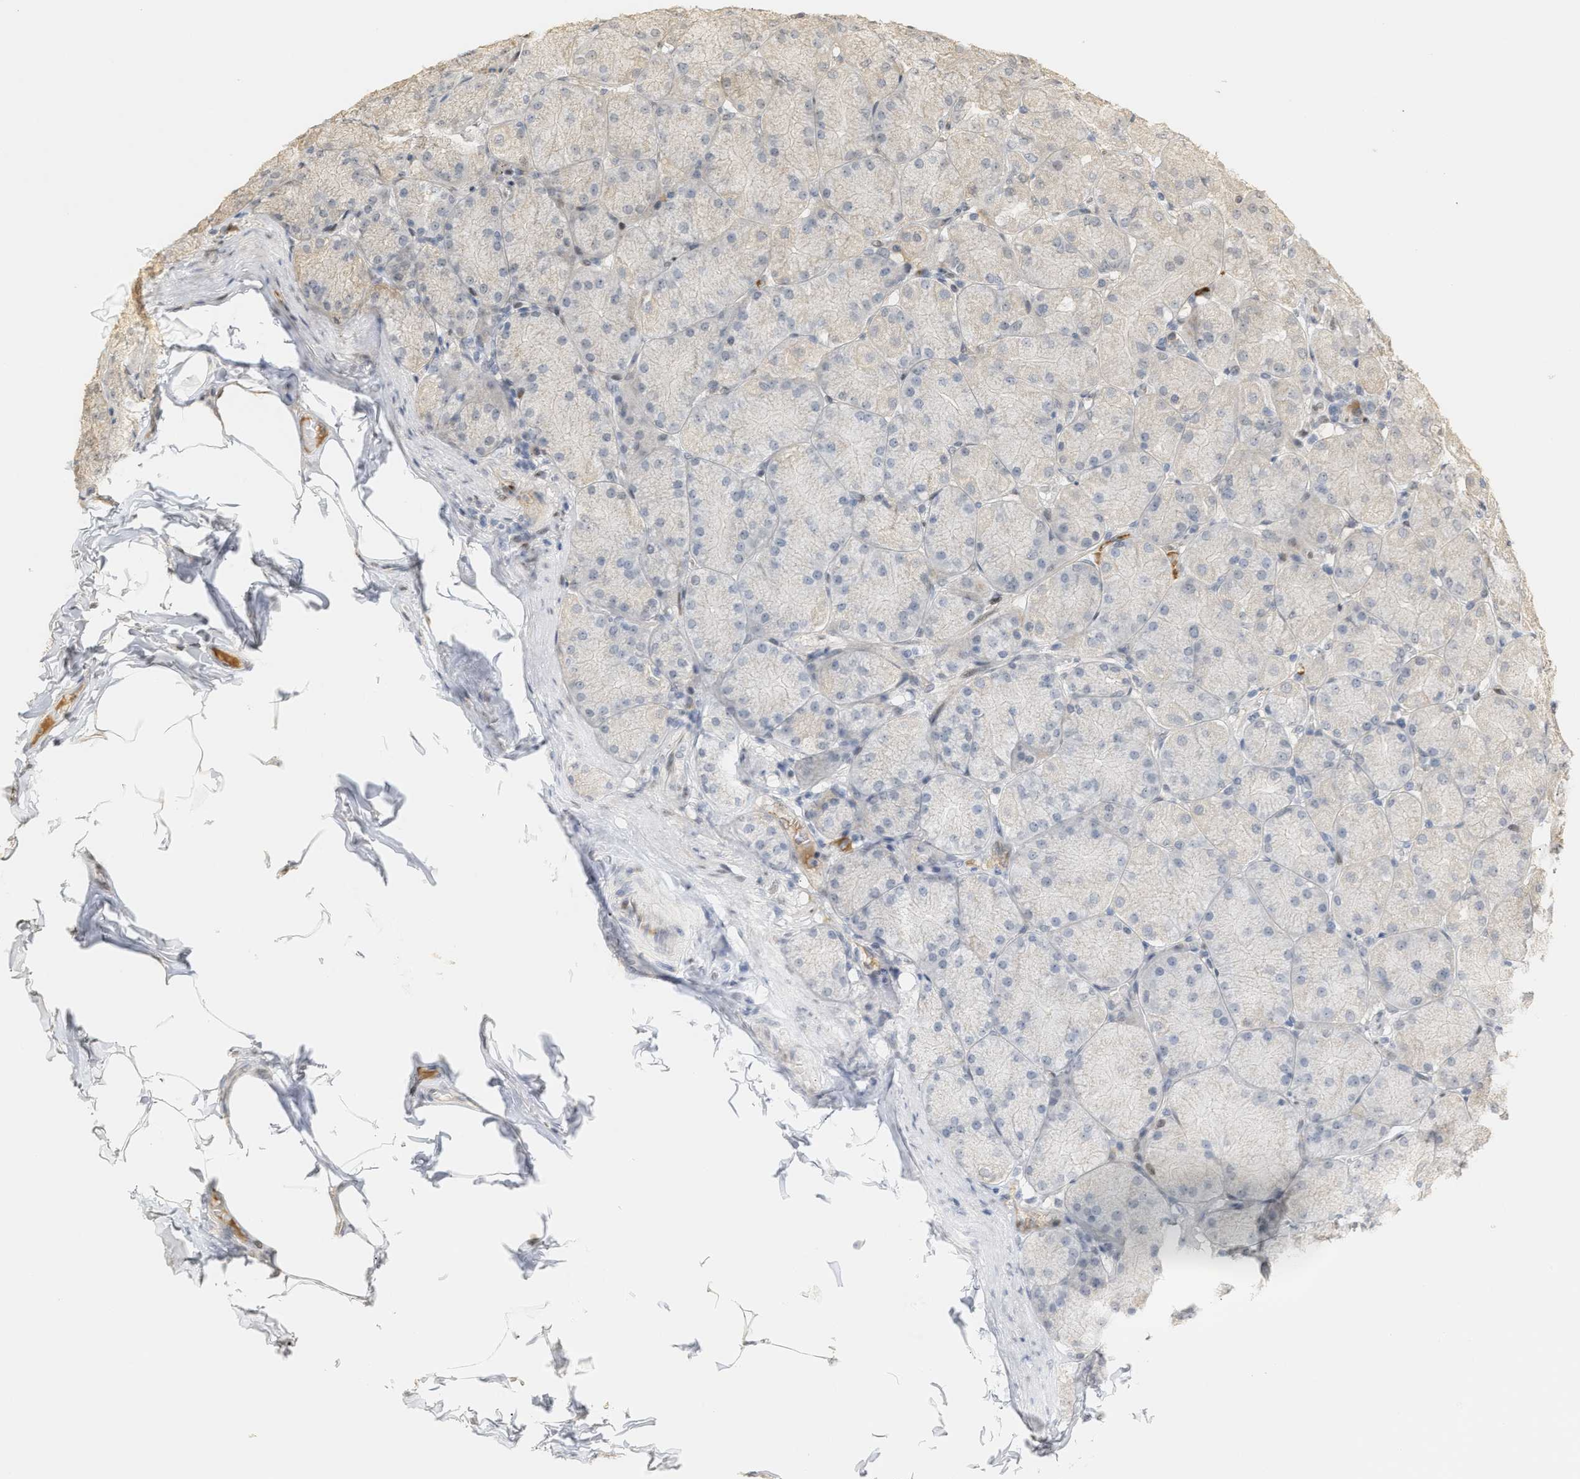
{"staining": {"intensity": "weak", "quantity": "<25%", "location": "cytoplasmic/membranous"}, "tissue": "stomach", "cell_type": "Glandular cells", "image_type": "normal", "snomed": [{"axis": "morphology", "description": "Normal tissue, NOS"}, {"axis": "topography", "description": "Stomach, upper"}], "caption": "Glandular cells are negative for protein expression in normal human stomach. (DAB (3,3'-diaminobenzidine) immunohistochemistry, high magnification).", "gene": "ZFAND5", "patient": {"sex": "female", "age": 56}}